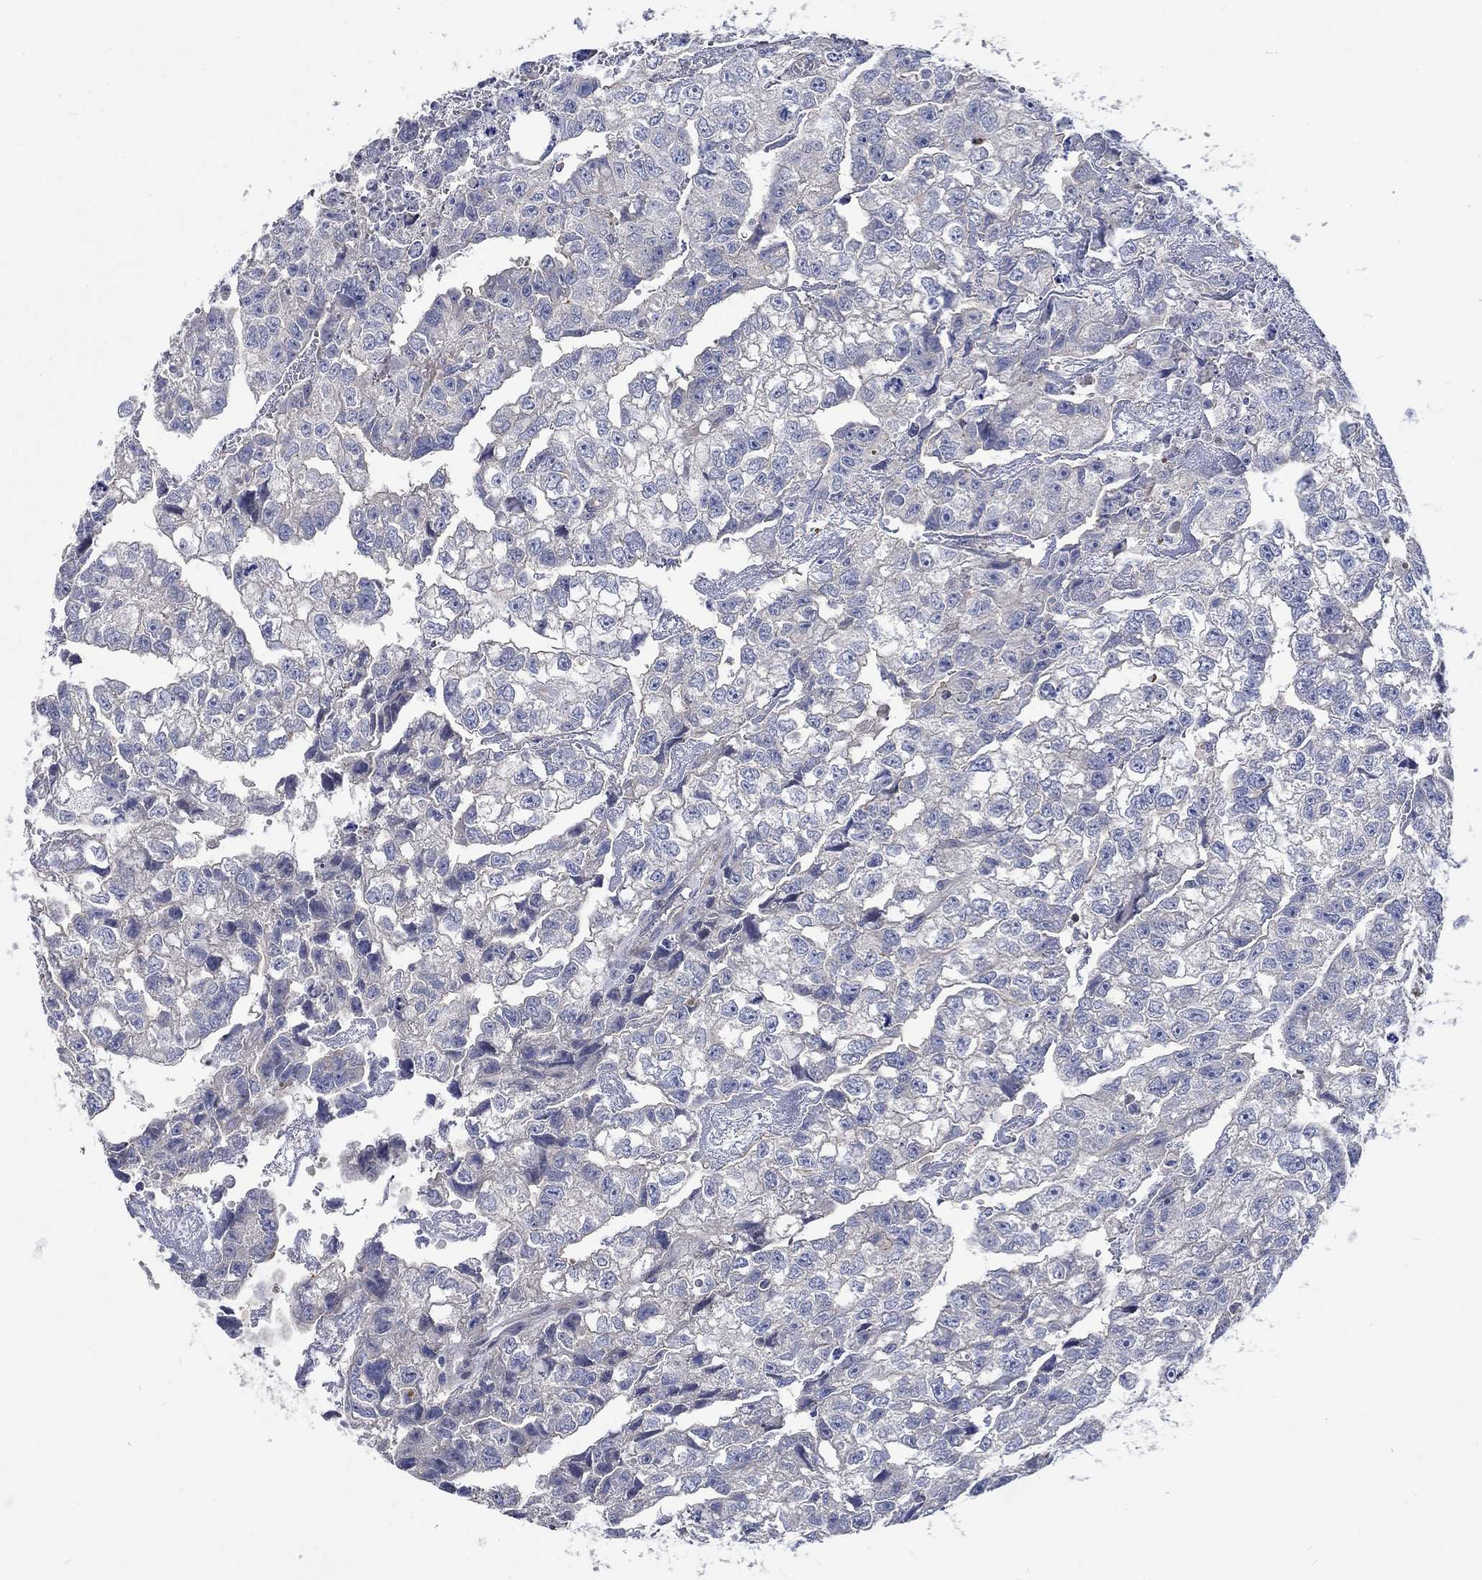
{"staining": {"intensity": "negative", "quantity": "none", "location": "none"}, "tissue": "testis cancer", "cell_type": "Tumor cells", "image_type": "cancer", "snomed": [{"axis": "morphology", "description": "Carcinoma, Embryonal, NOS"}, {"axis": "morphology", "description": "Teratoma, malignant, NOS"}, {"axis": "topography", "description": "Testis"}], "caption": "Immunohistochemical staining of human testis embryonal carcinoma shows no significant staining in tumor cells.", "gene": "TNFAIP8L3", "patient": {"sex": "male", "age": 44}}